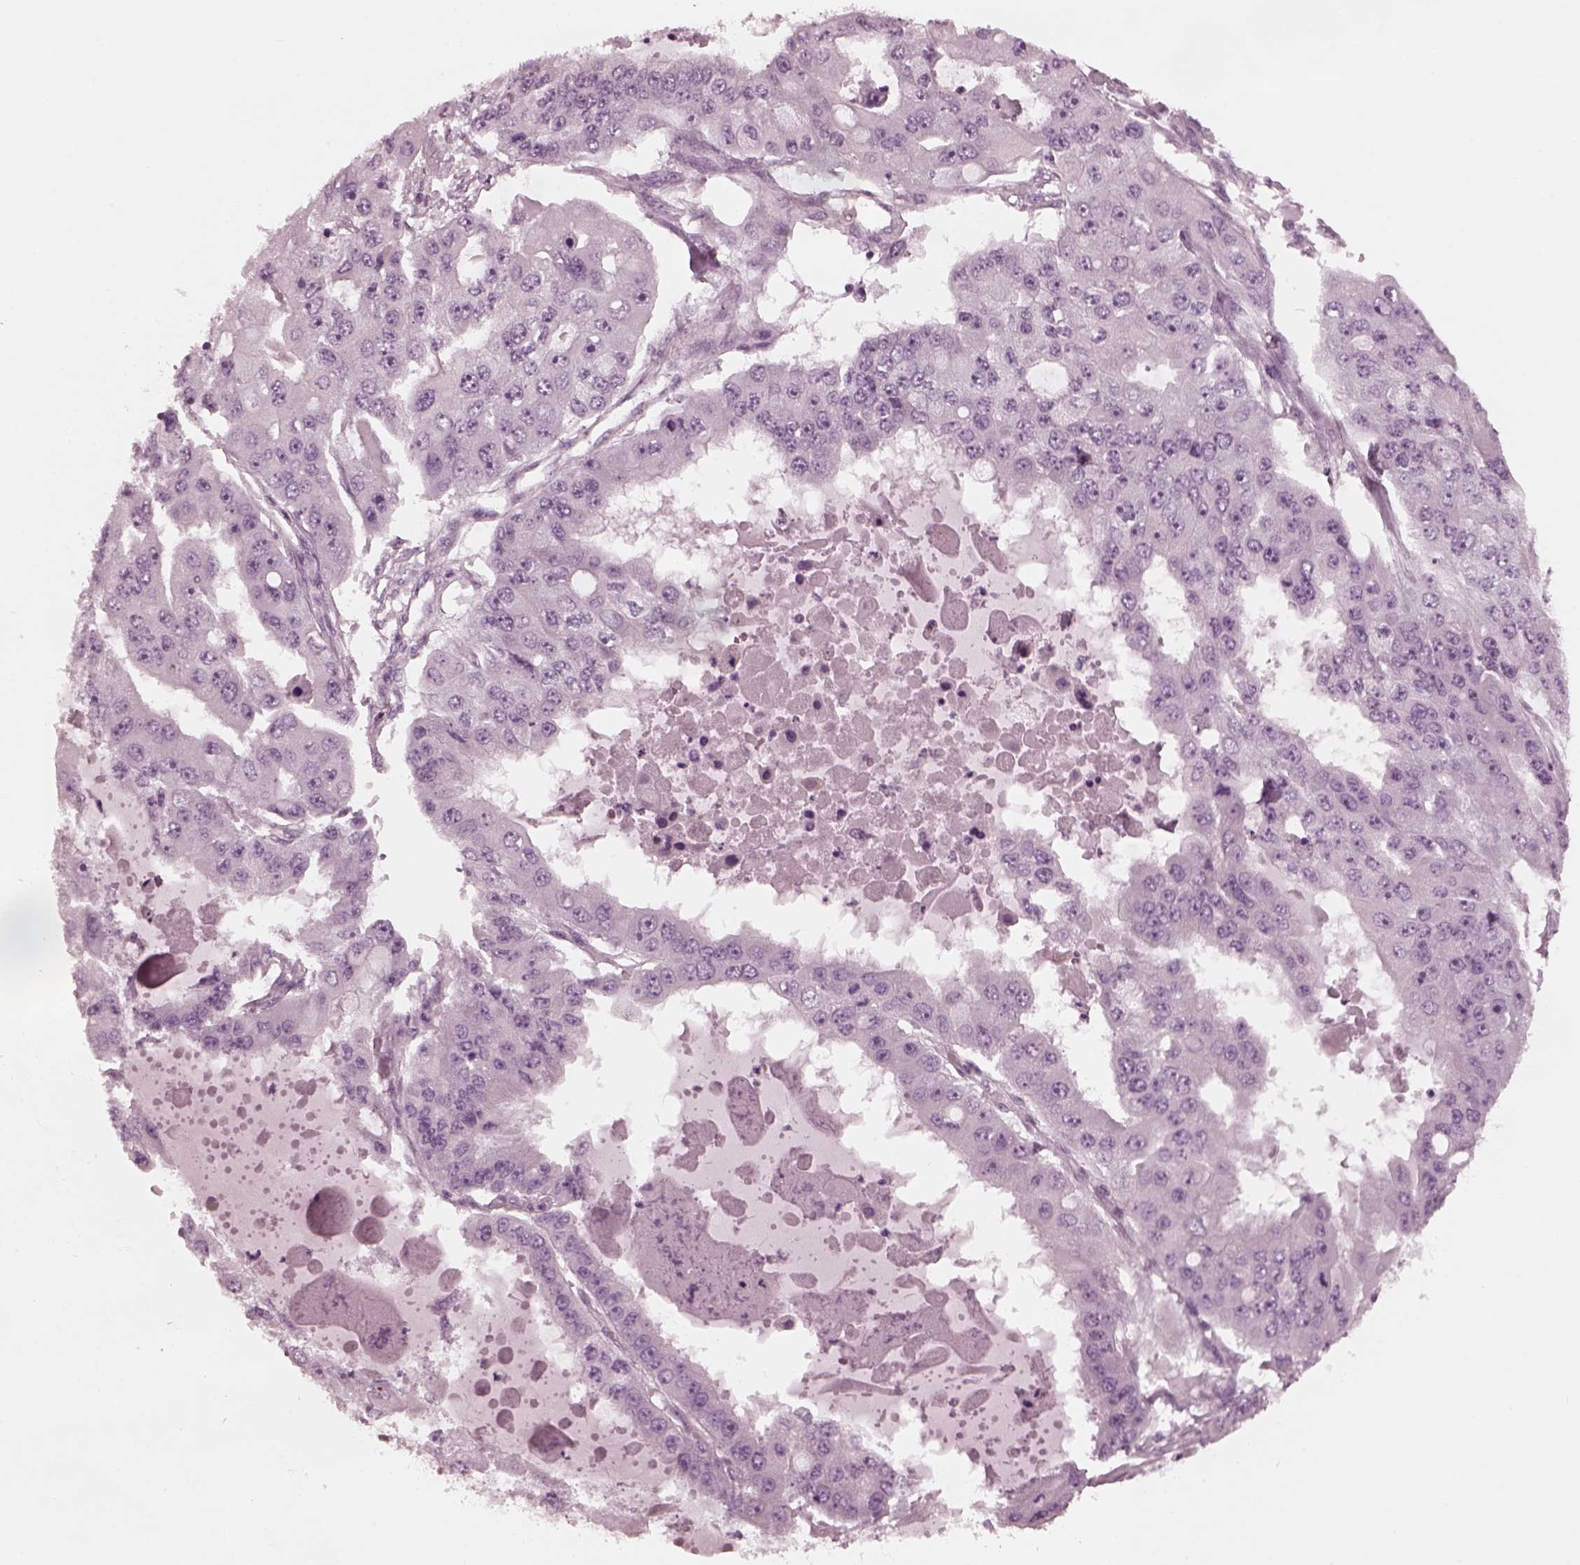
{"staining": {"intensity": "negative", "quantity": "none", "location": "none"}, "tissue": "ovarian cancer", "cell_type": "Tumor cells", "image_type": "cancer", "snomed": [{"axis": "morphology", "description": "Cystadenocarcinoma, serous, NOS"}, {"axis": "topography", "description": "Ovary"}], "caption": "Ovarian serous cystadenocarcinoma was stained to show a protein in brown. There is no significant staining in tumor cells.", "gene": "KIF6", "patient": {"sex": "female", "age": 56}}